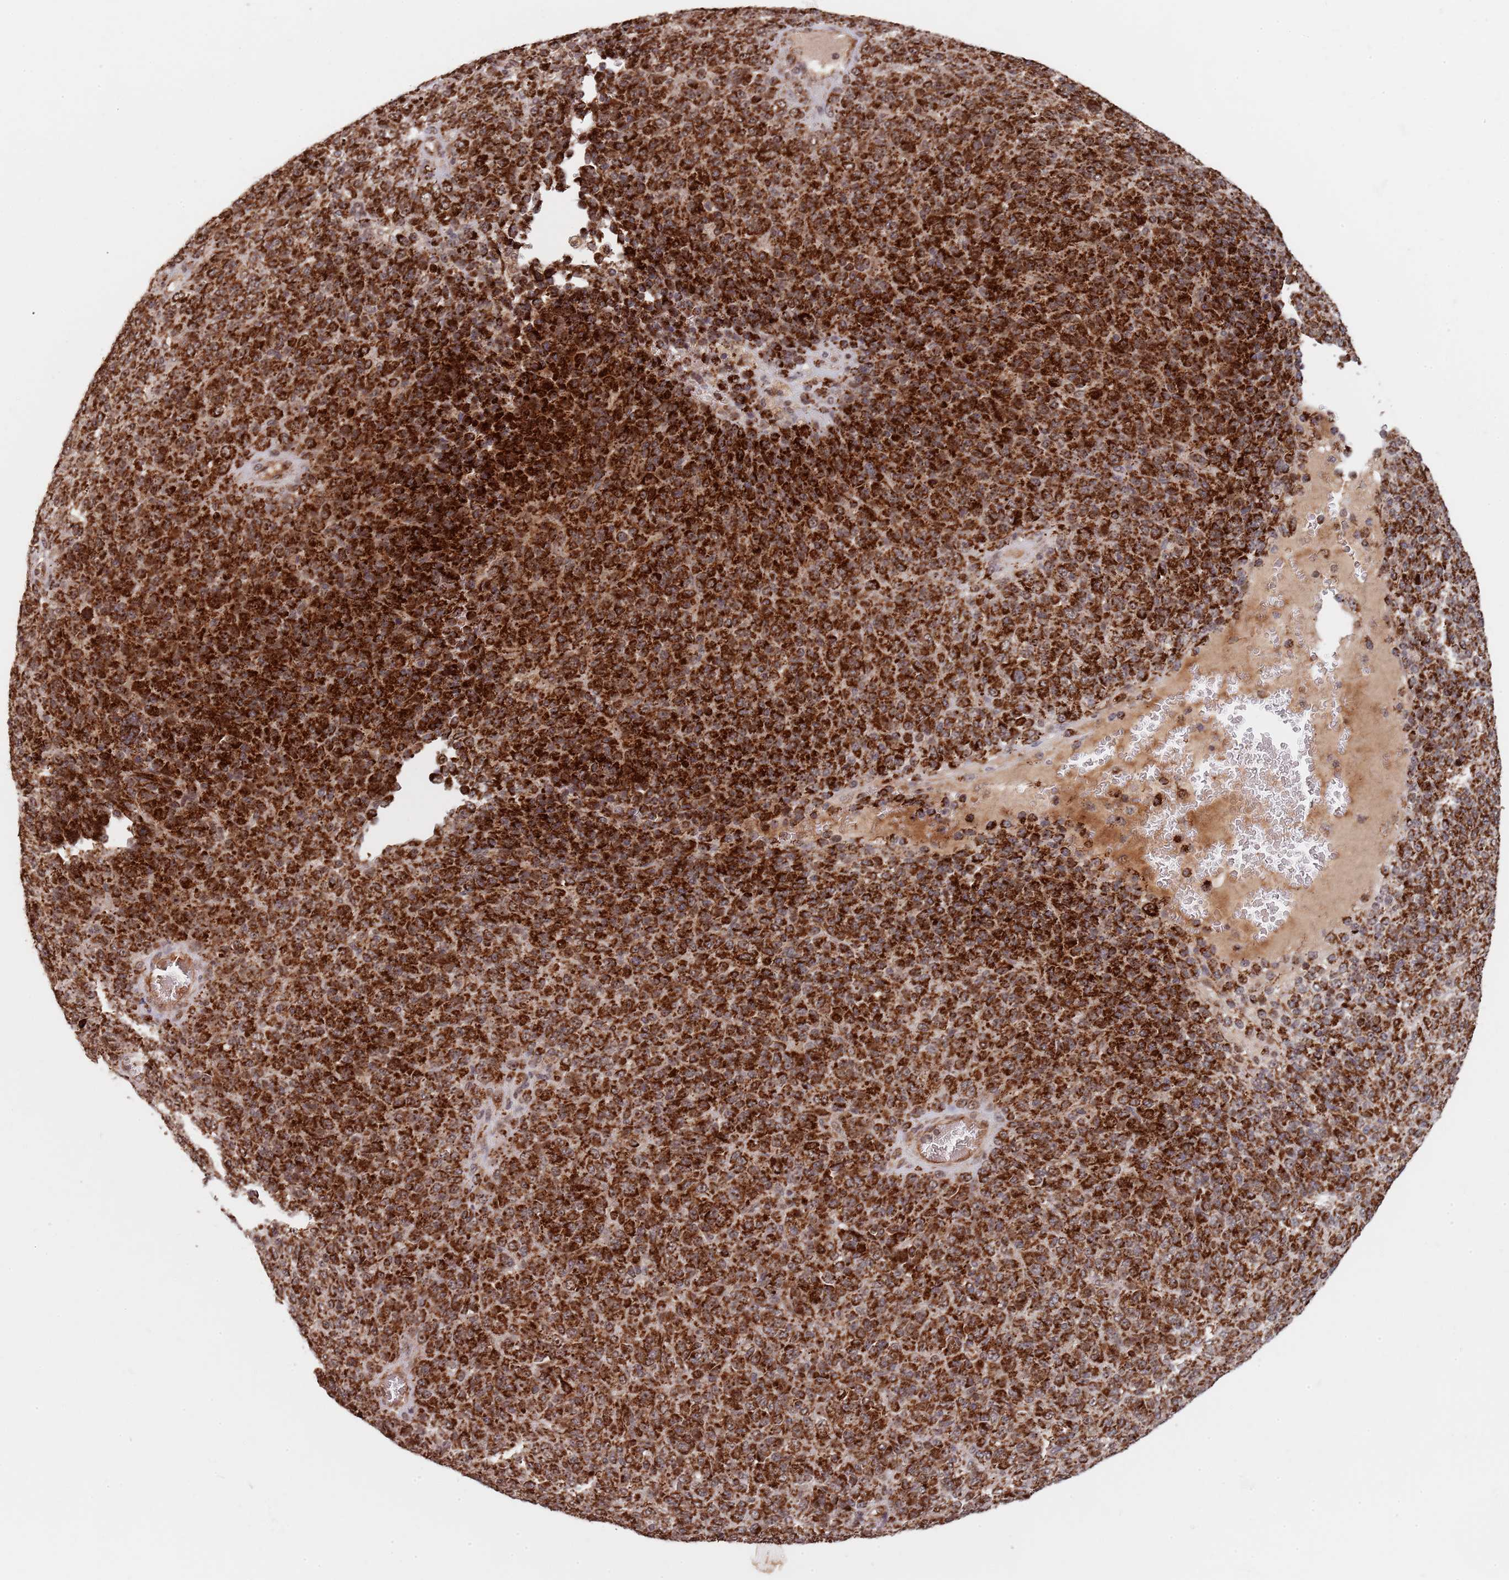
{"staining": {"intensity": "strong", "quantity": ">75%", "location": "cytoplasmic/membranous,nuclear"}, "tissue": "melanoma", "cell_type": "Tumor cells", "image_type": "cancer", "snomed": [{"axis": "morphology", "description": "Malignant melanoma, Metastatic site"}, {"axis": "topography", "description": "Brain"}], "caption": "Human melanoma stained with a protein marker reveals strong staining in tumor cells.", "gene": "DCHS1", "patient": {"sex": "female", "age": 56}}